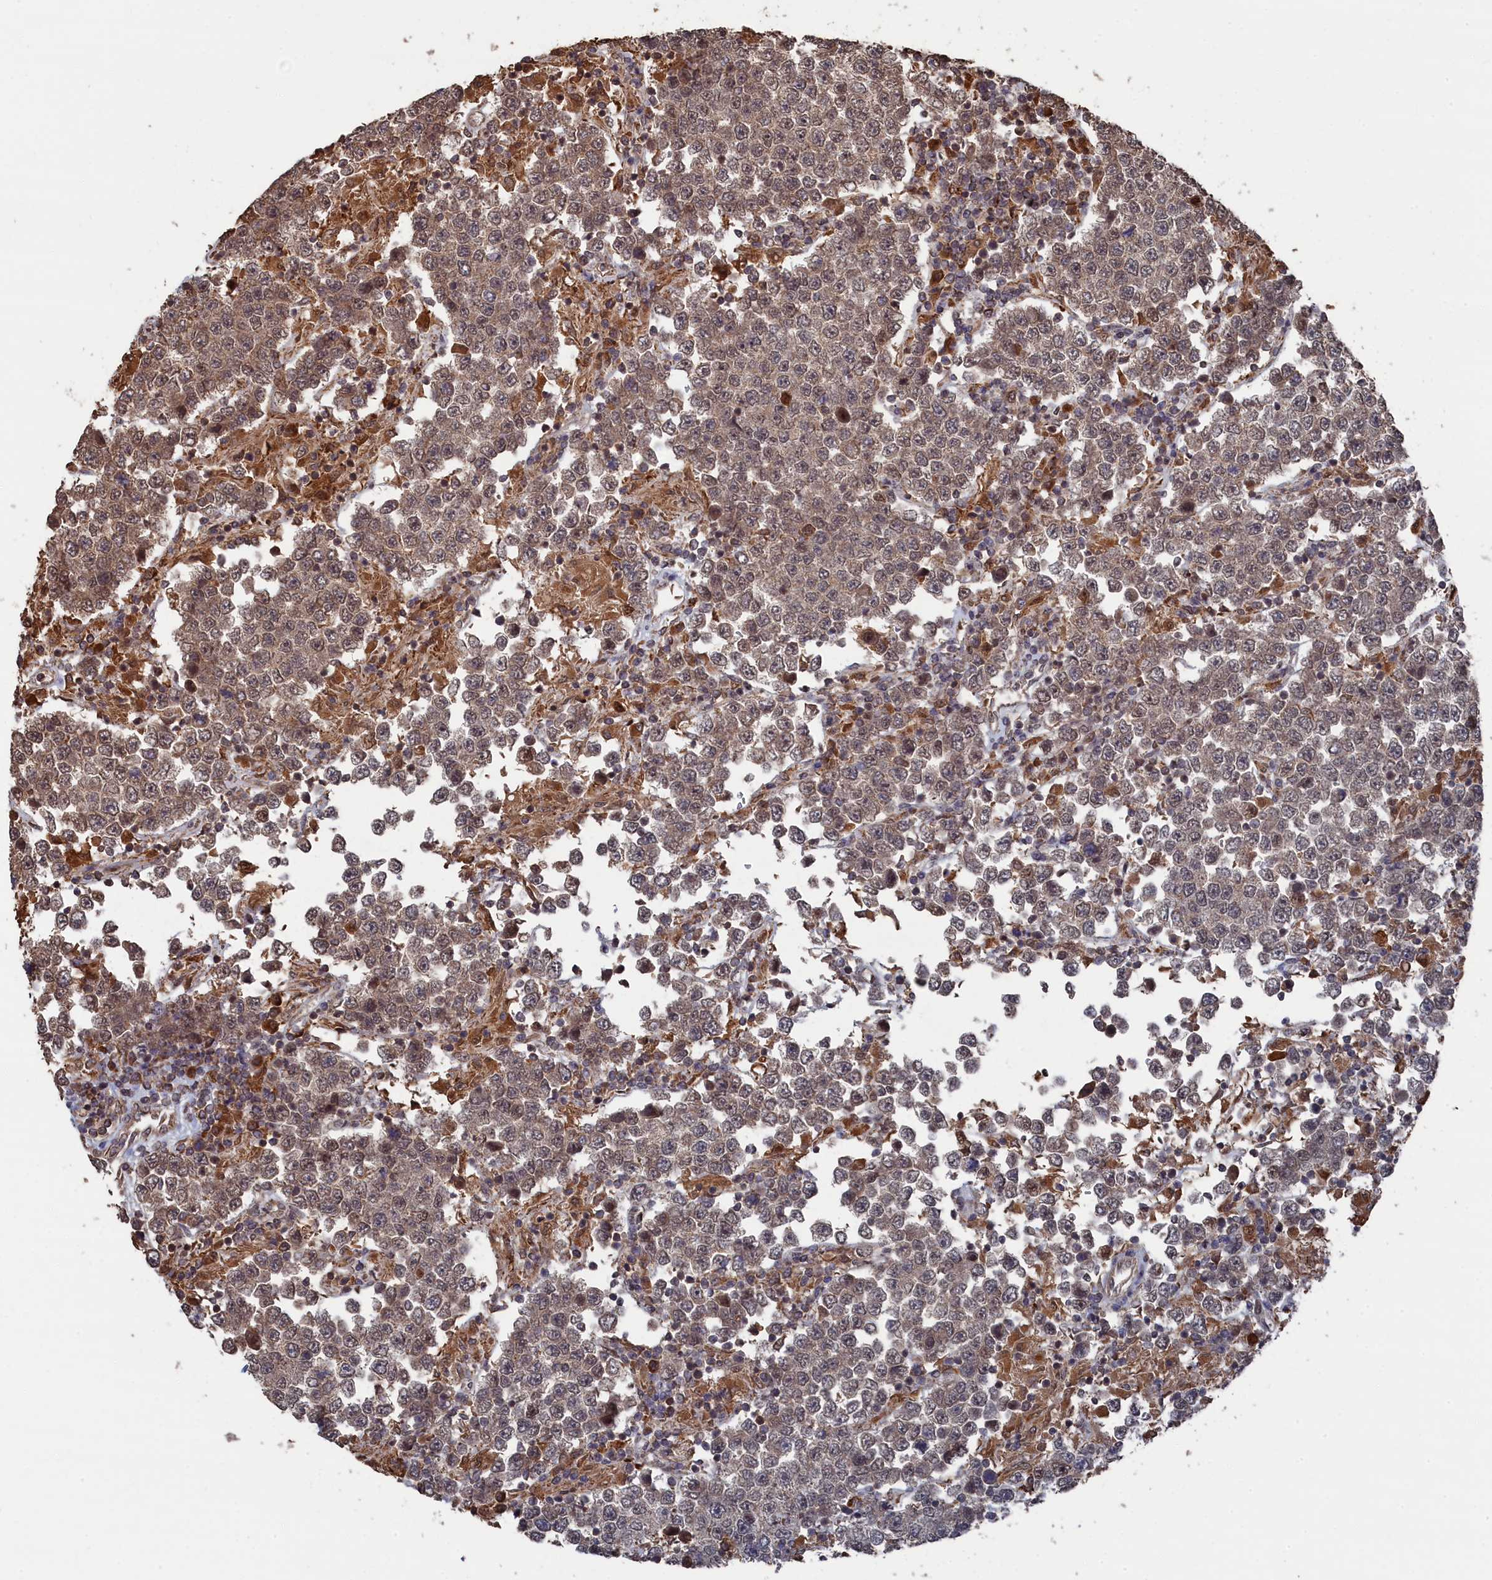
{"staining": {"intensity": "weak", "quantity": ">75%", "location": "cytoplasmic/membranous,nuclear"}, "tissue": "testis cancer", "cell_type": "Tumor cells", "image_type": "cancer", "snomed": [{"axis": "morphology", "description": "Normal tissue, NOS"}, {"axis": "morphology", "description": "Urothelial carcinoma, High grade"}, {"axis": "morphology", "description": "Seminoma, NOS"}, {"axis": "morphology", "description": "Carcinoma, Embryonal, NOS"}, {"axis": "topography", "description": "Urinary bladder"}, {"axis": "topography", "description": "Testis"}], "caption": "Immunohistochemical staining of human urothelial carcinoma (high-grade) (testis) reveals low levels of weak cytoplasmic/membranous and nuclear protein staining in about >75% of tumor cells. (DAB IHC, brown staining for protein, blue staining for nuclei).", "gene": "CEACAM21", "patient": {"sex": "male", "age": 41}}